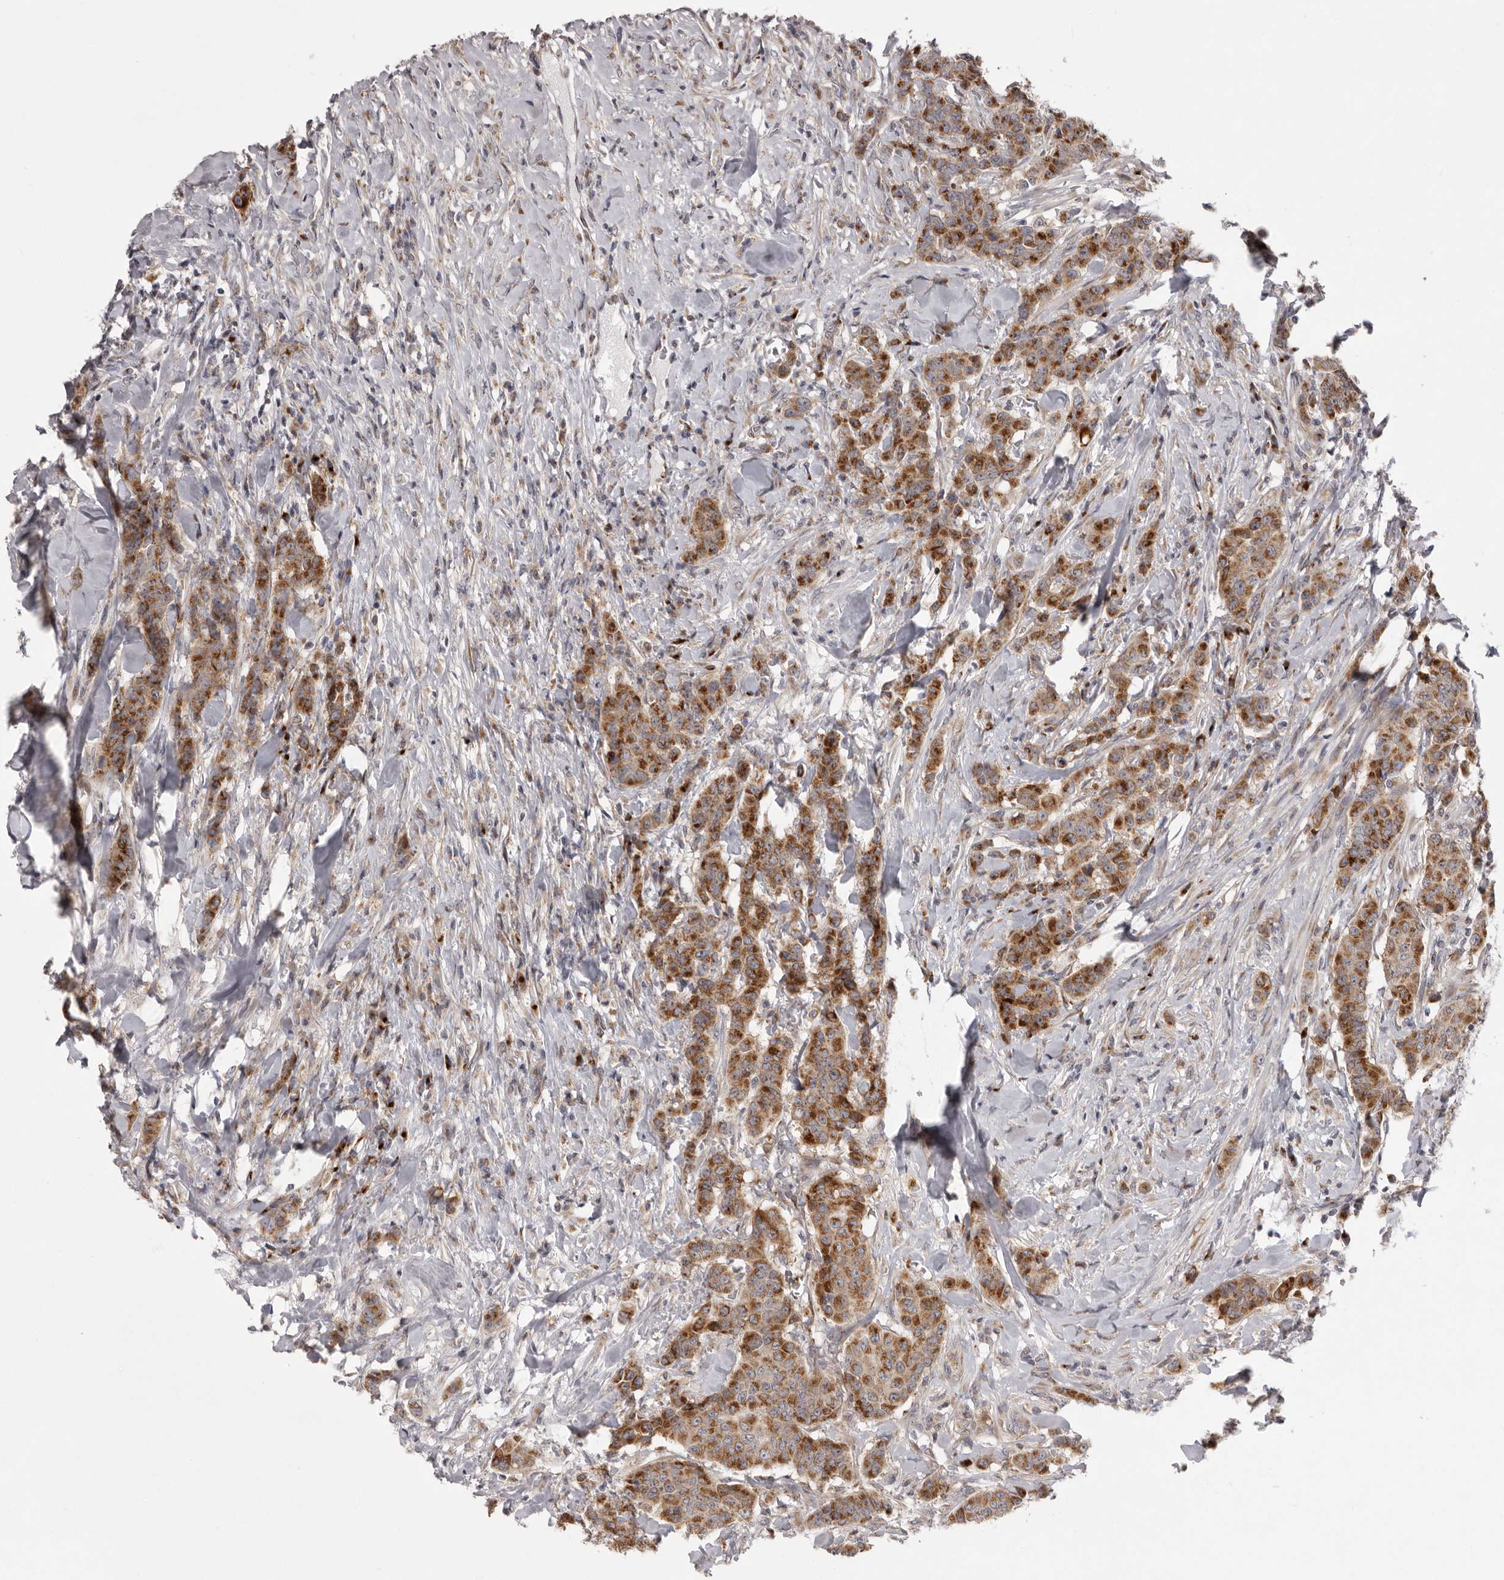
{"staining": {"intensity": "moderate", "quantity": ">75%", "location": "cytoplasmic/membranous"}, "tissue": "breast cancer", "cell_type": "Tumor cells", "image_type": "cancer", "snomed": [{"axis": "morphology", "description": "Duct carcinoma"}, {"axis": "topography", "description": "Breast"}], "caption": "Approximately >75% of tumor cells in human invasive ductal carcinoma (breast) exhibit moderate cytoplasmic/membranous protein positivity as visualized by brown immunohistochemical staining.", "gene": "WDR47", "patient": {"sex": "female", "age": 40}}